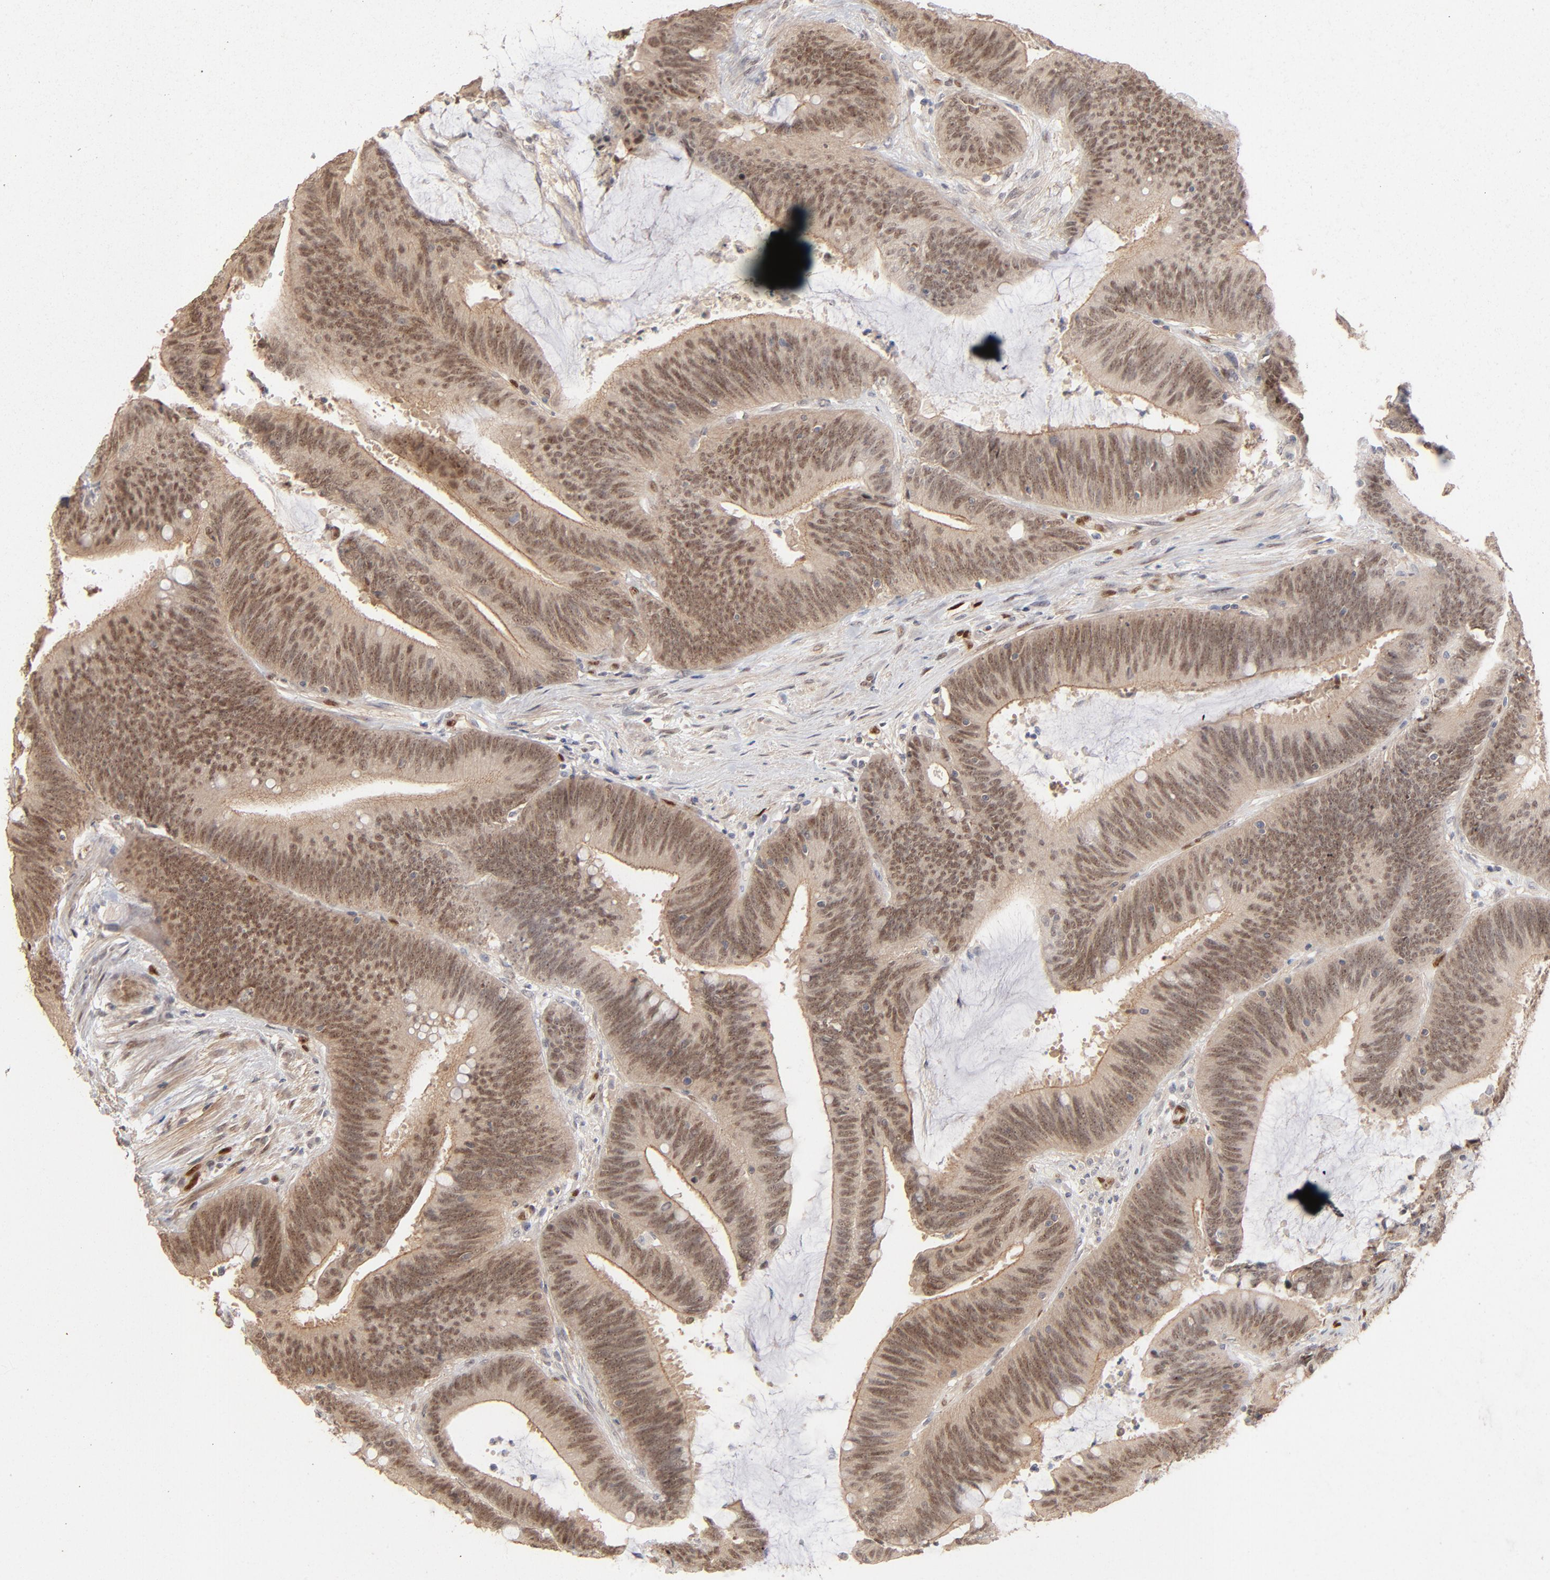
{"staining": {"intensity": "moderate", "quantity": ">75%", "location": "nuclear"}, "tissue": "colorectal cancer", "cell_type": "Tumor cells", "image_type": "cancer", "snomed": [{"axis": "morphology", "description": "Adenocarcinoma, NOS"}, {"axis": "topography", "description": "Rectum"}], "caption": "Colorectal cancer (adenocarcinoma) stained with a protein marker reveals moderate staining in tumor cells.", "gene": "NFIB", "patient": {"sex": "female", "age": 66}}